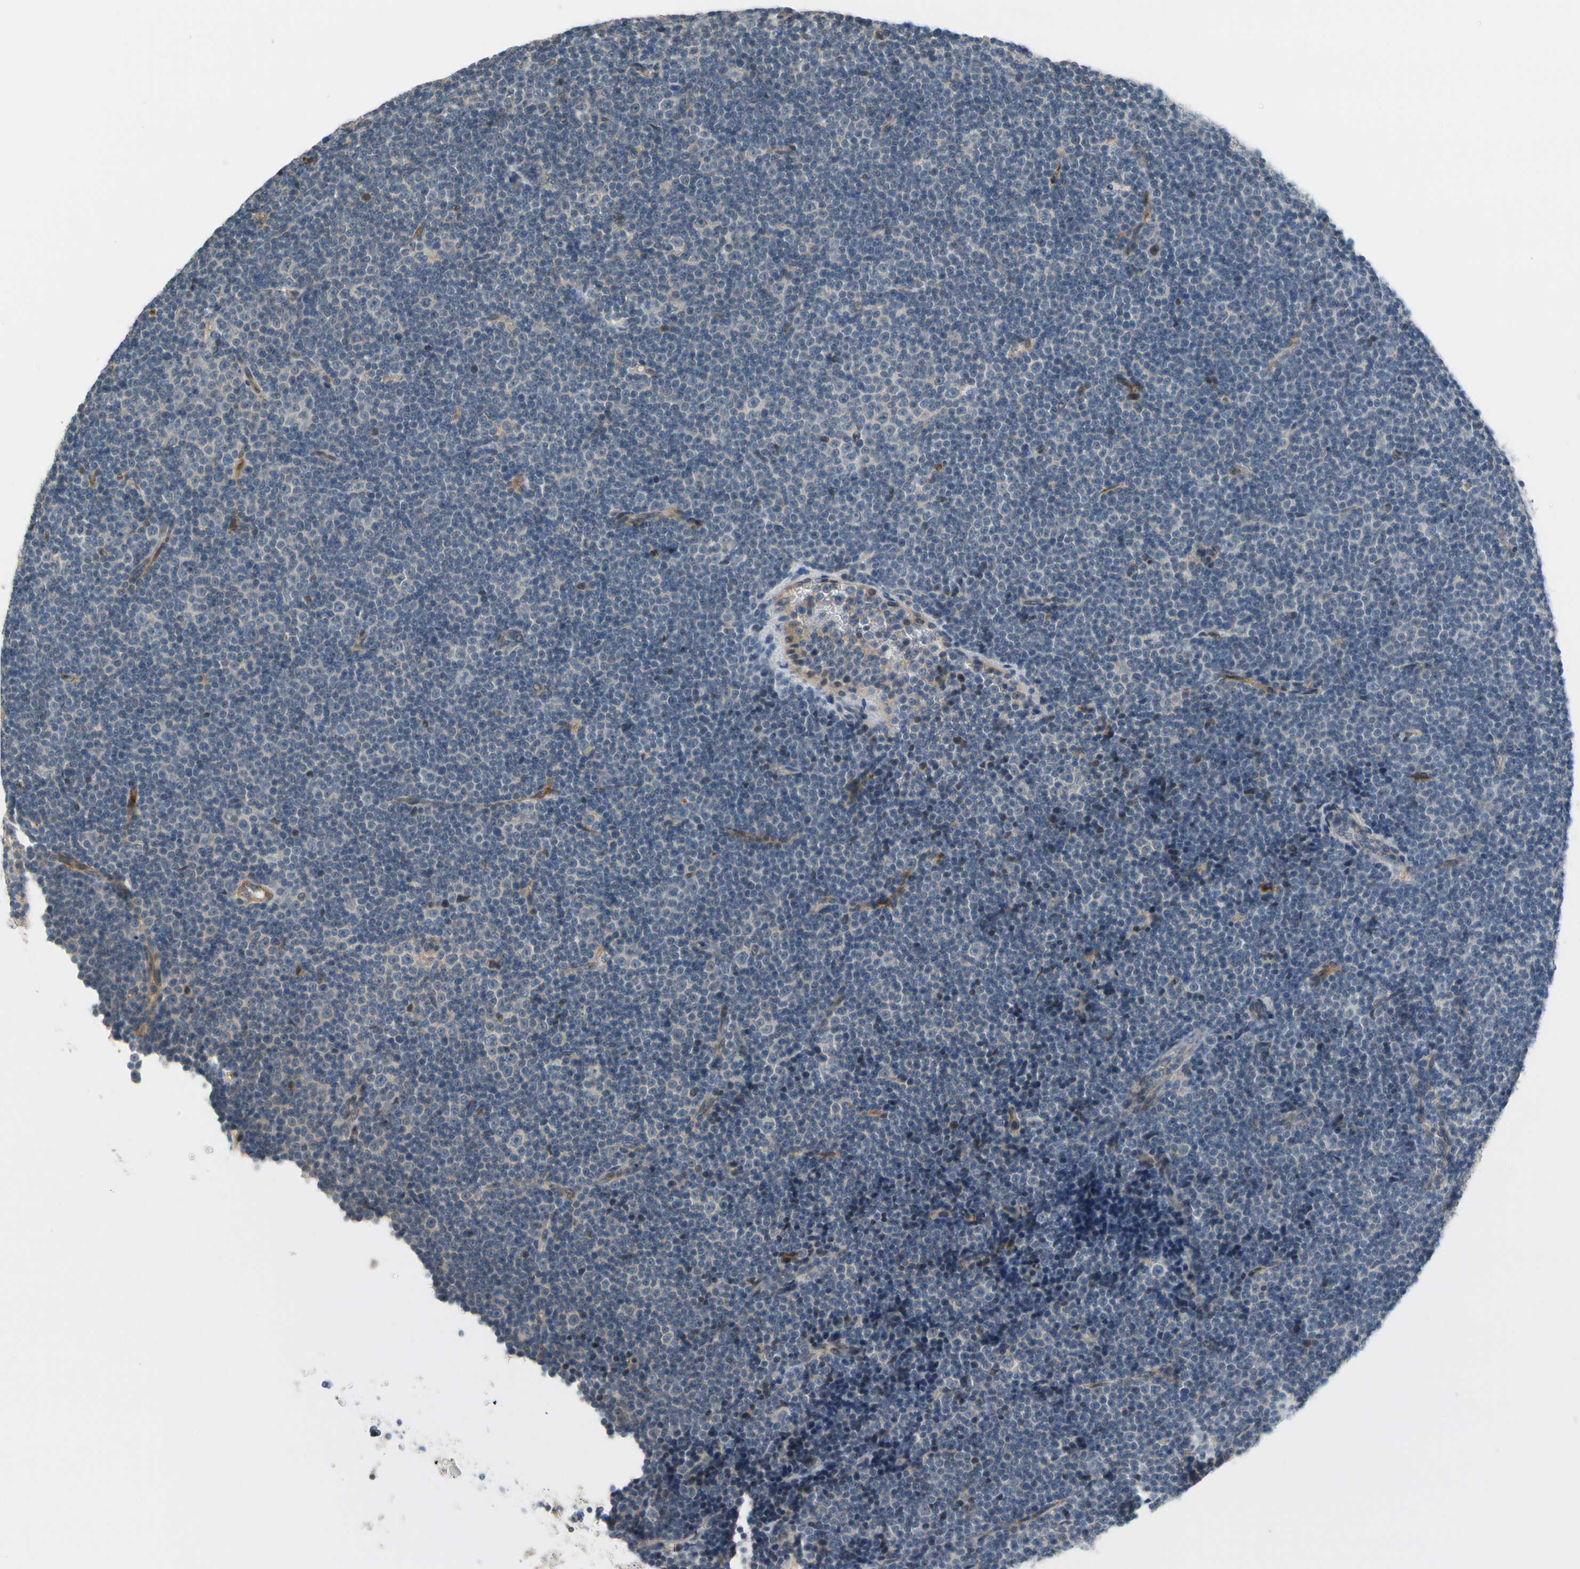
{"staining": {"intensity": "weak", "quantity": "<25%", "location": "cytoplasmic/membranous"}, "tissue": "lymphoma", "cell_type": "Tumor cells", "image_type": "cancer", "snomed": [{"axis": "morphology", "description": "Malignant lymphoma, non-Hodgkin's type, Low grade"}, {"axis": "topography", "description": "Lymph node"}], "caption": "IHC of human lymphoma displays no staining in tumor cells. Brightfield microscopy of immunohistochemistry (IHC) stained with DAB (brown) and hematoxylin (blue), captured at high magnification.", "gene": "CFAP36", "patient": {"sex": "female", "age": 67}}